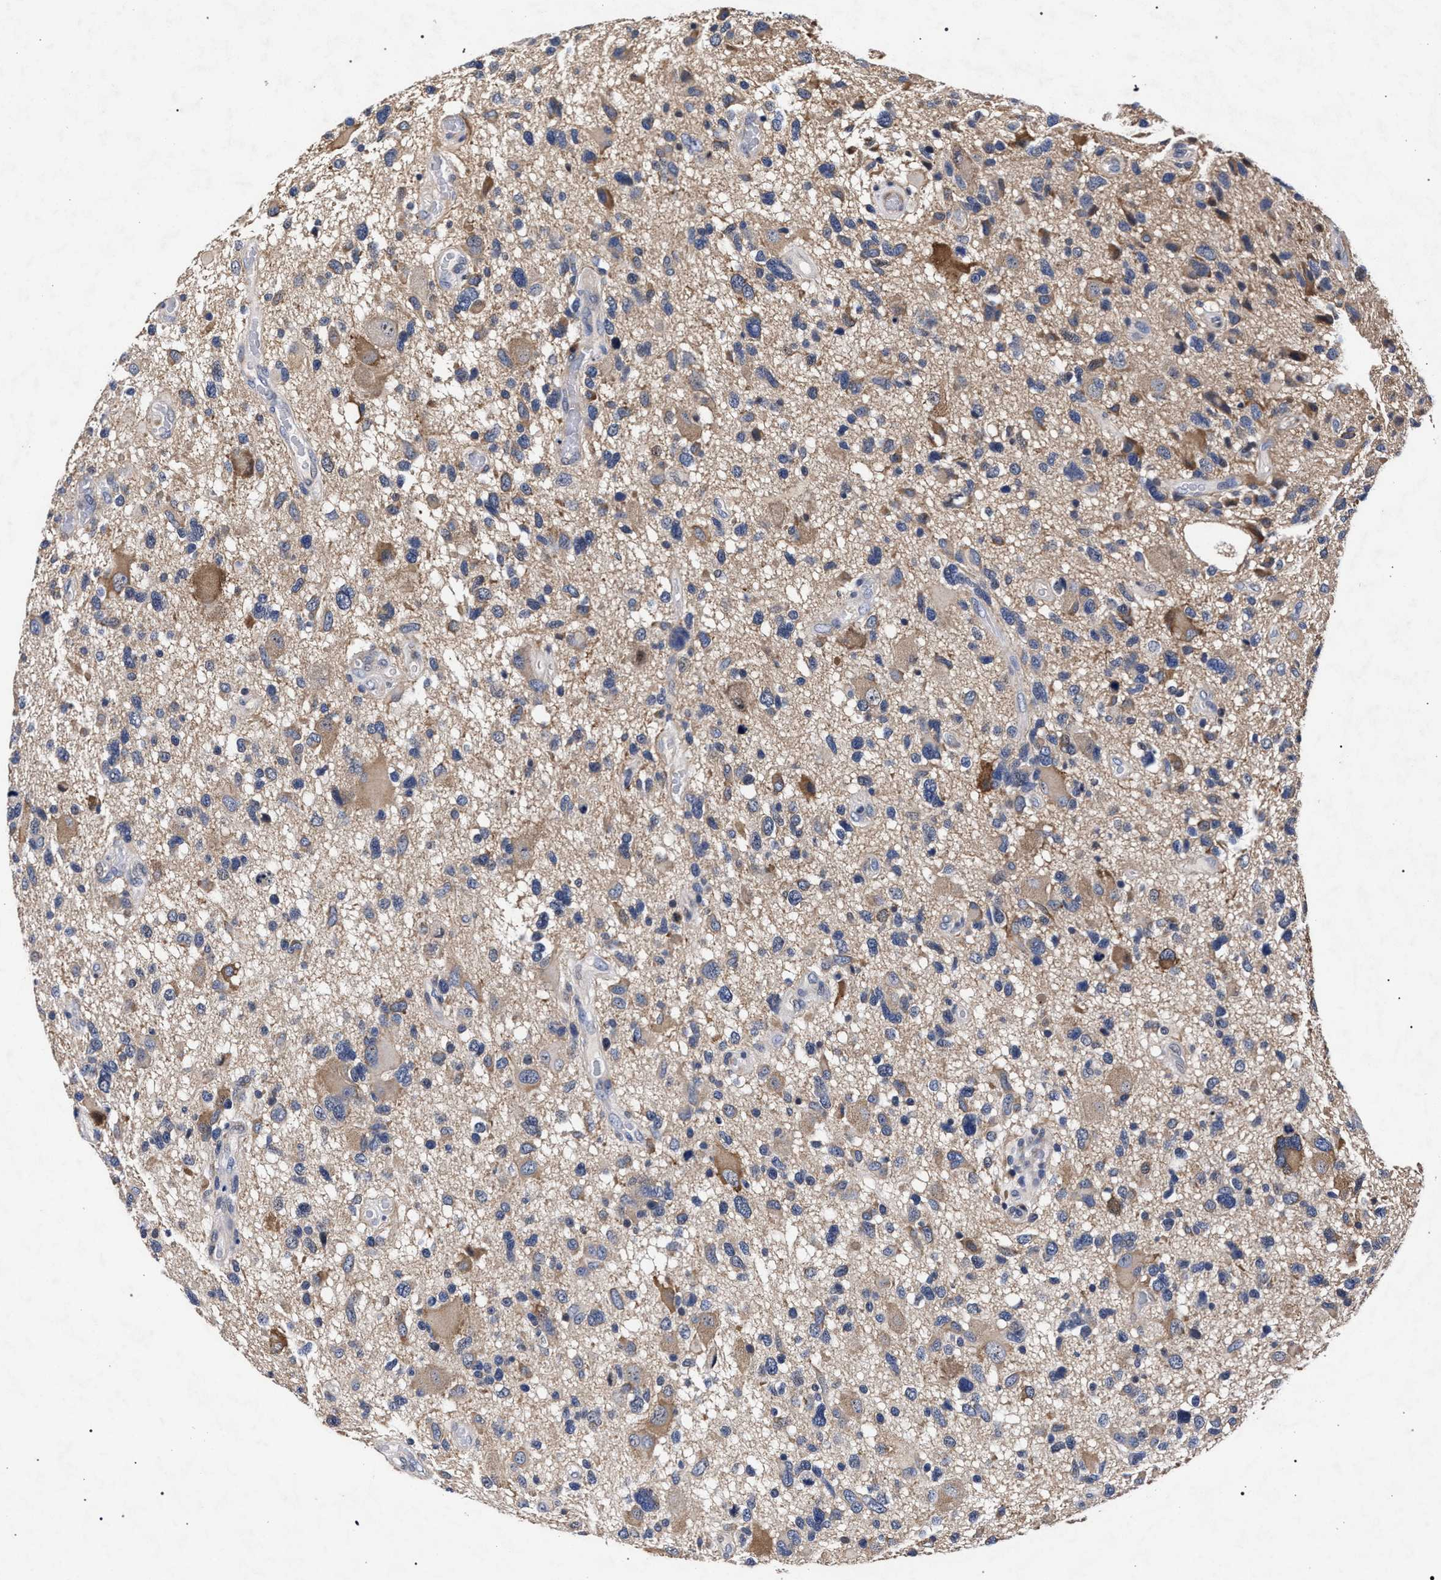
{"staining": {"intensity": "moderate", "quantity": "<25%", "location": "cytoplasmic/membranous"}, "tissue": "glioma", "cell_type": "Tumor cells", "image_type": "cancer", "snomed": [{"axis": "morphology", "description": "Glioma, malignant, High grade"}, {"axis": "topography", "description": "Brain"}], "caption": "Glioma stained with a protein marker reveals moderate staining in tumor cells.", "gene": "CFAP95", "patient": {"sex": "male", "age": 33}}